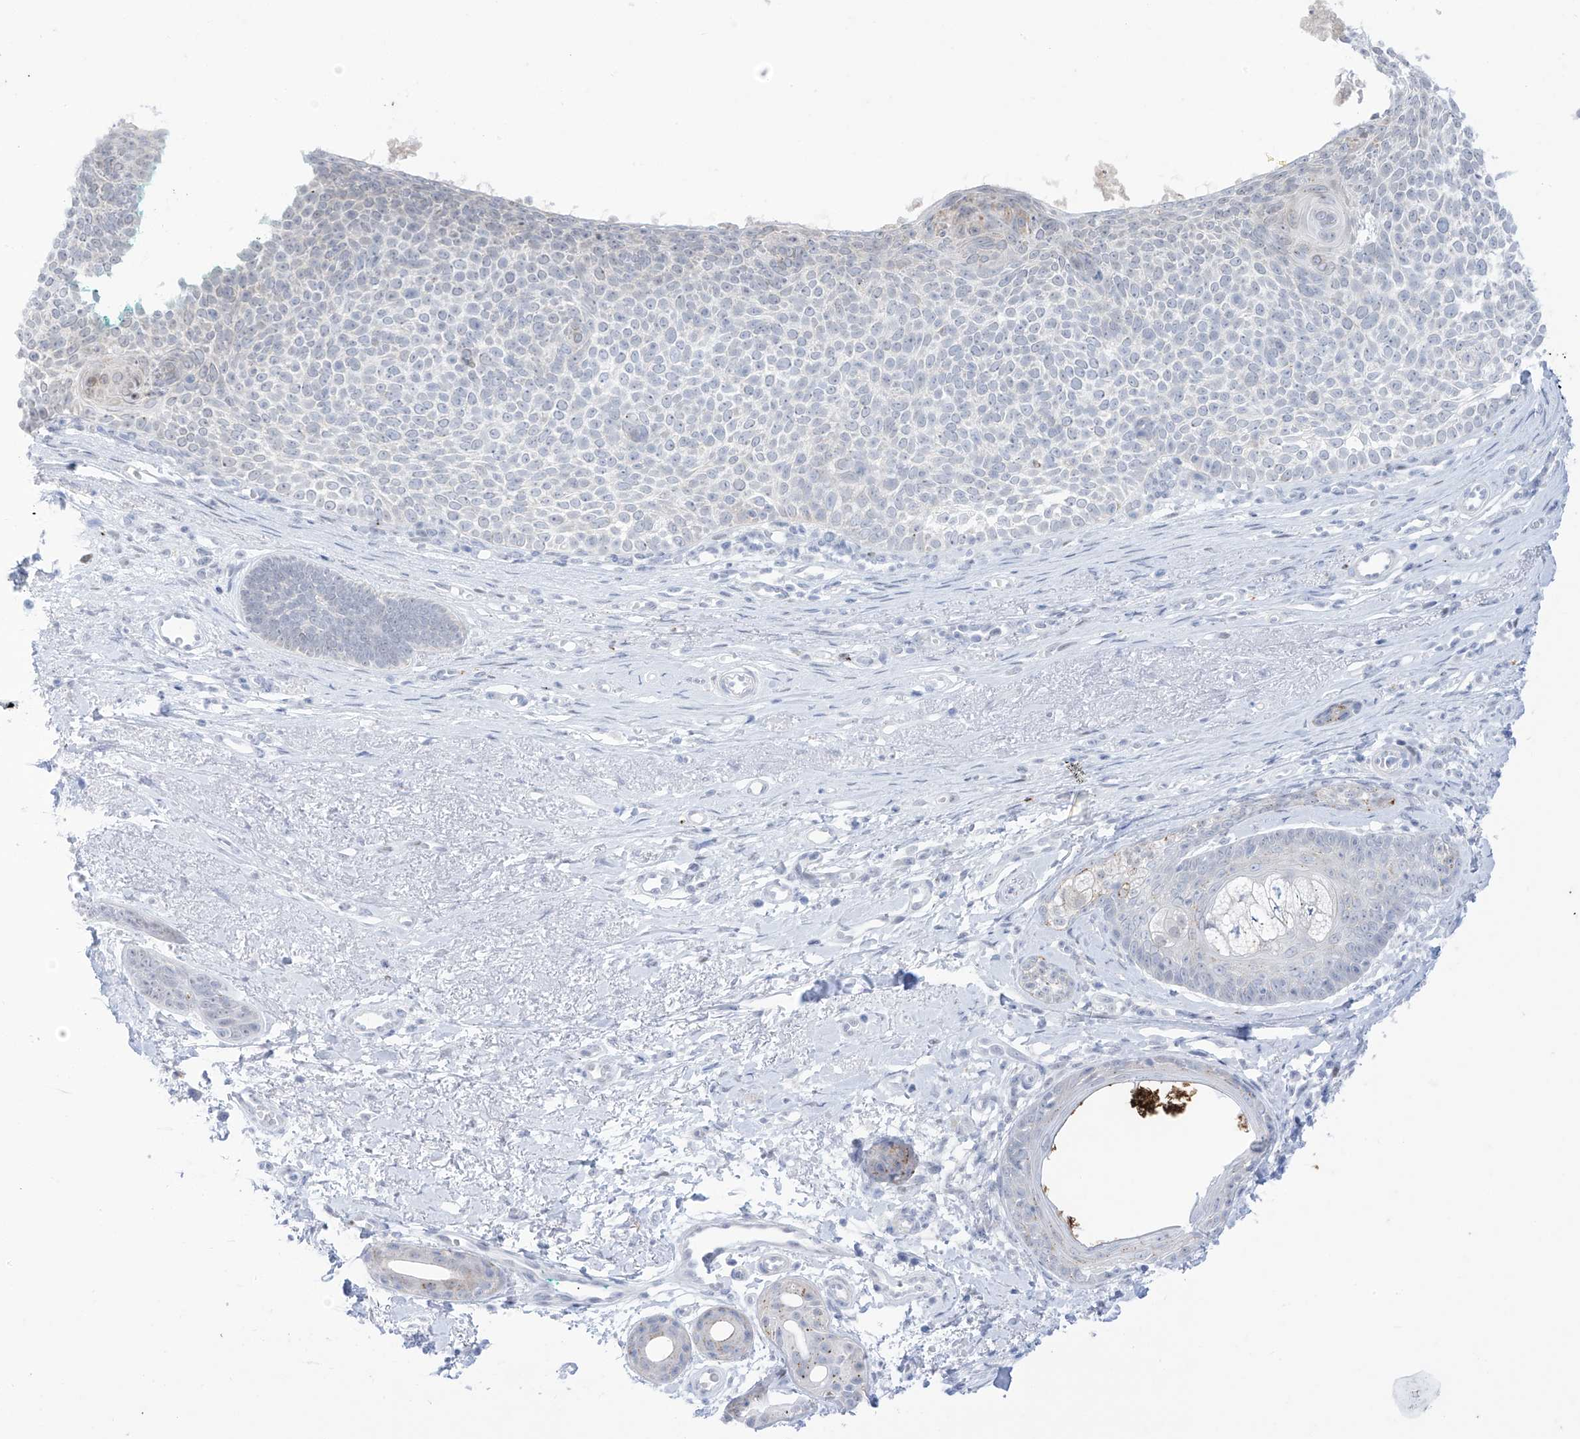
{"staining": {"intensity": "negative", "quantity": "none", "location": "none"}, "tissue": "skin cancer", "cell_type": "Tumor cells", "image_type": "cancer", "snomed": [{"axis": "morphology", "description": "Basal cell carcinoma"}, {"axis": "topography", "description": "Skin"}], "caption": "High power microscopy micrograph of an IHC histopathology image of skin cancer (basal cell carcinoma), revealing no significant expression in tumor cells.", "gene": "PSPH", "patient": {"sex": "female", "age": 81}}